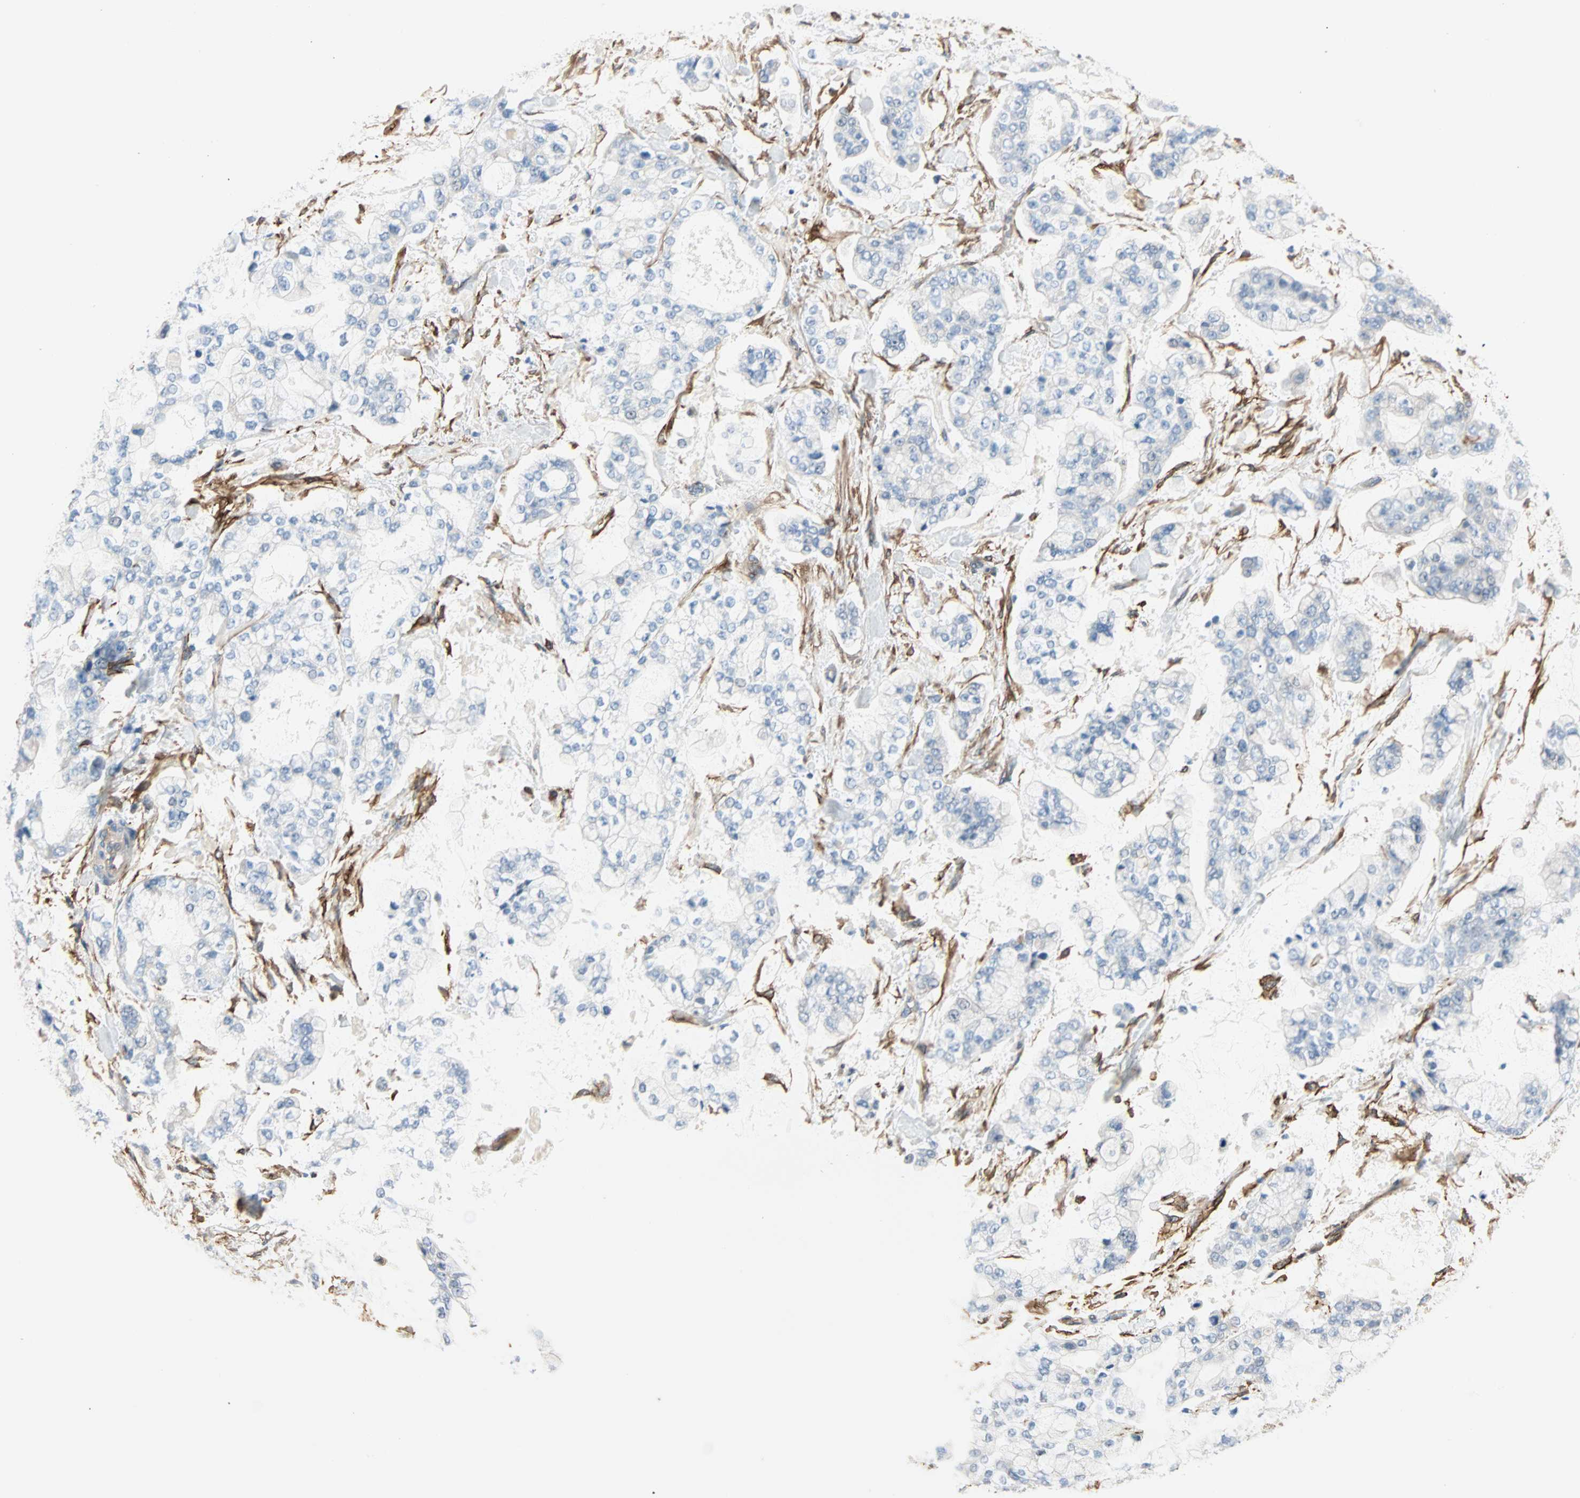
{"staining": {"intensity": "negative", "quantity": "none", "location": "none"}, "tissue": "stomach cancer", "cell_type": "Tumor cells", "image_type": "cancer", "snomed": [{"axis": "morphology", "description": "Normal tissue, NOS"}, {"axis": "morphology", "description": "Adenocarcinoma, NOS"}, {"axis": "topography", "description": "Stomach, upper"}, {"axis": "topography", "description": "Stomach"}], "caption": "A high-resolution micrograph shows immunohistochemistry (IHC) staining of stomach cancer (adenocarcinoma), which displays no significant expression in tumor cells.", "gene": "EPB41L2", "patient": {"sex": "male", "age": 76}}